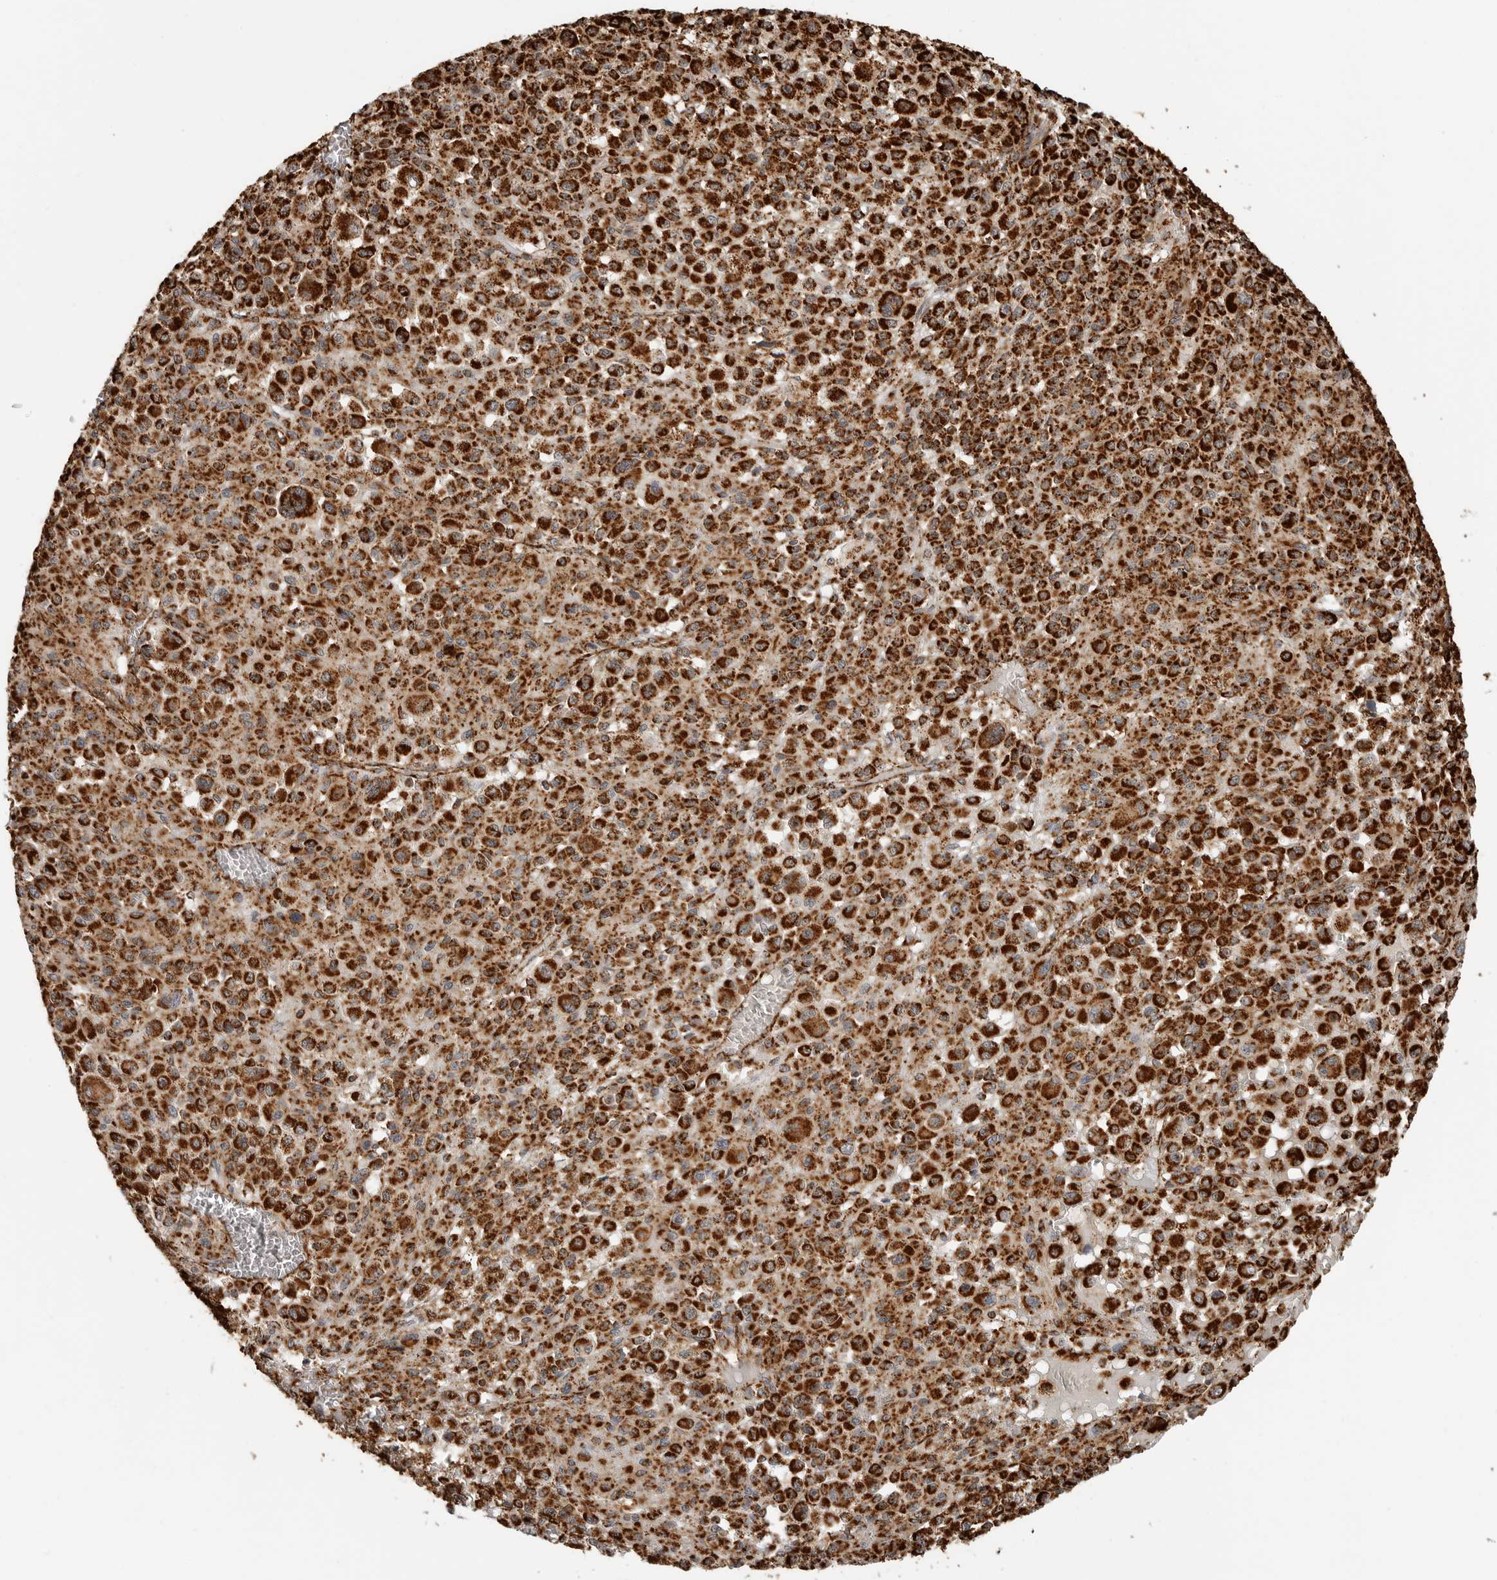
{"staining": {"intensity": "strong", "quantity": ">75%", "location": "cytoplasmic/membranous"}, "tissue": "melanoma", "cell_type": "Tumor cells", "image_type": "cancer", "snomed": [{"axis": "morphology", "description": "Malignant melanoma, Metastatic site"}, {"axis": "topography", "description": "Skin"}], "caption": "Malignant melanoma (metastatic site) stained for a protein (brown) demonstrates strong cytoplasmic/membranous positive staining in about >75% of tumor cells.", "gene": "BMP2K", "patient": {"sex": "female", "age": 74}}